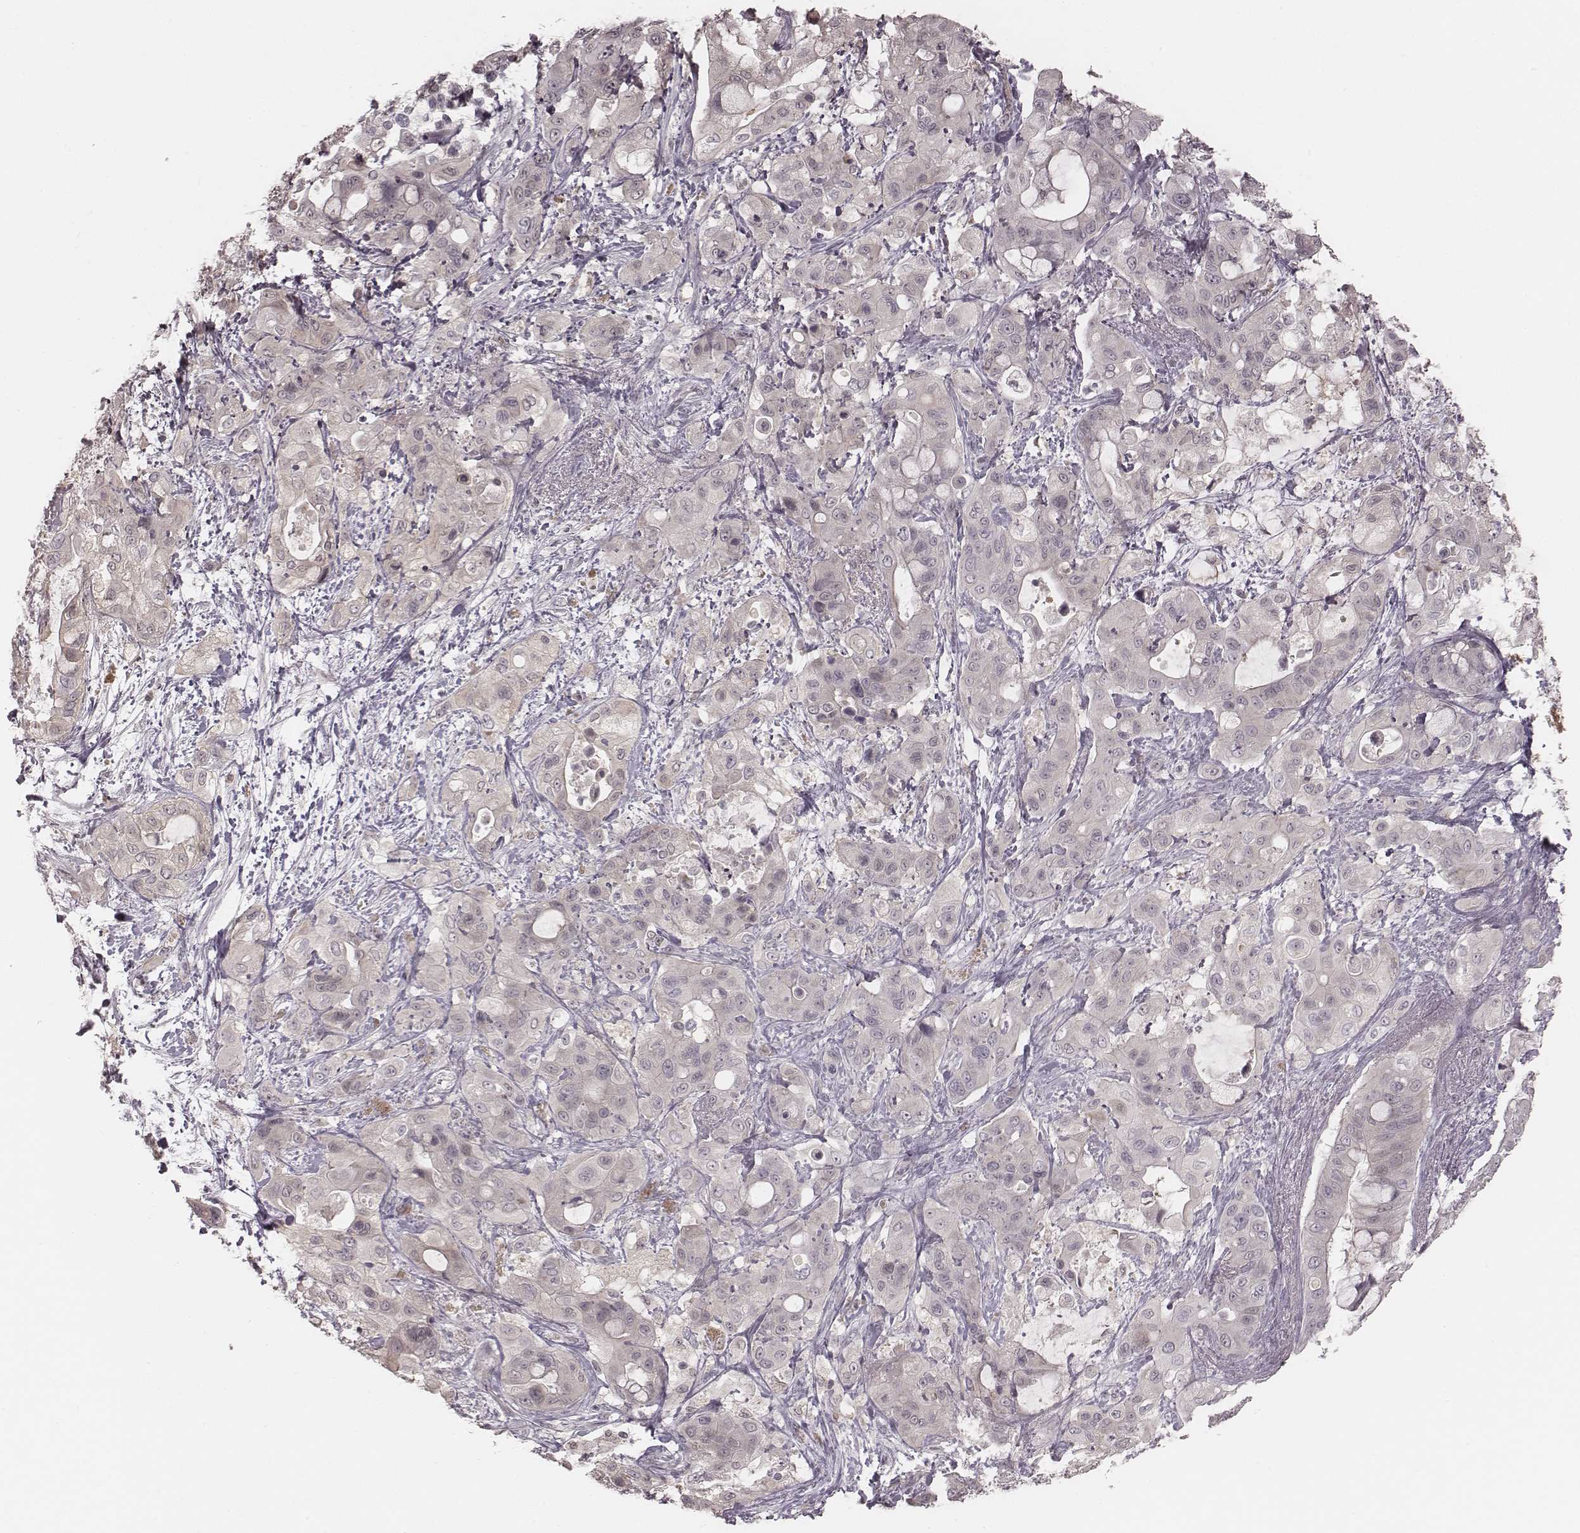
{"staining": {"intensity": "negative", "quantity": "none", "location": "none"}, "tissue": "pancreatic cancer", "cell_type": "Tumor cells", "image_type": "cancer", "snomed": [{"axis": "morphology", "description": "Adenocarcinoma, NOS"}, {"axis": "topography", "description": "Pancreas"}], "caption": "Tumor cells show no significant protein positivity in pancreatic cancer (adenocarcinoma).", "gene": "IQCG", "patient": {"sex": "male", "age": 71}}